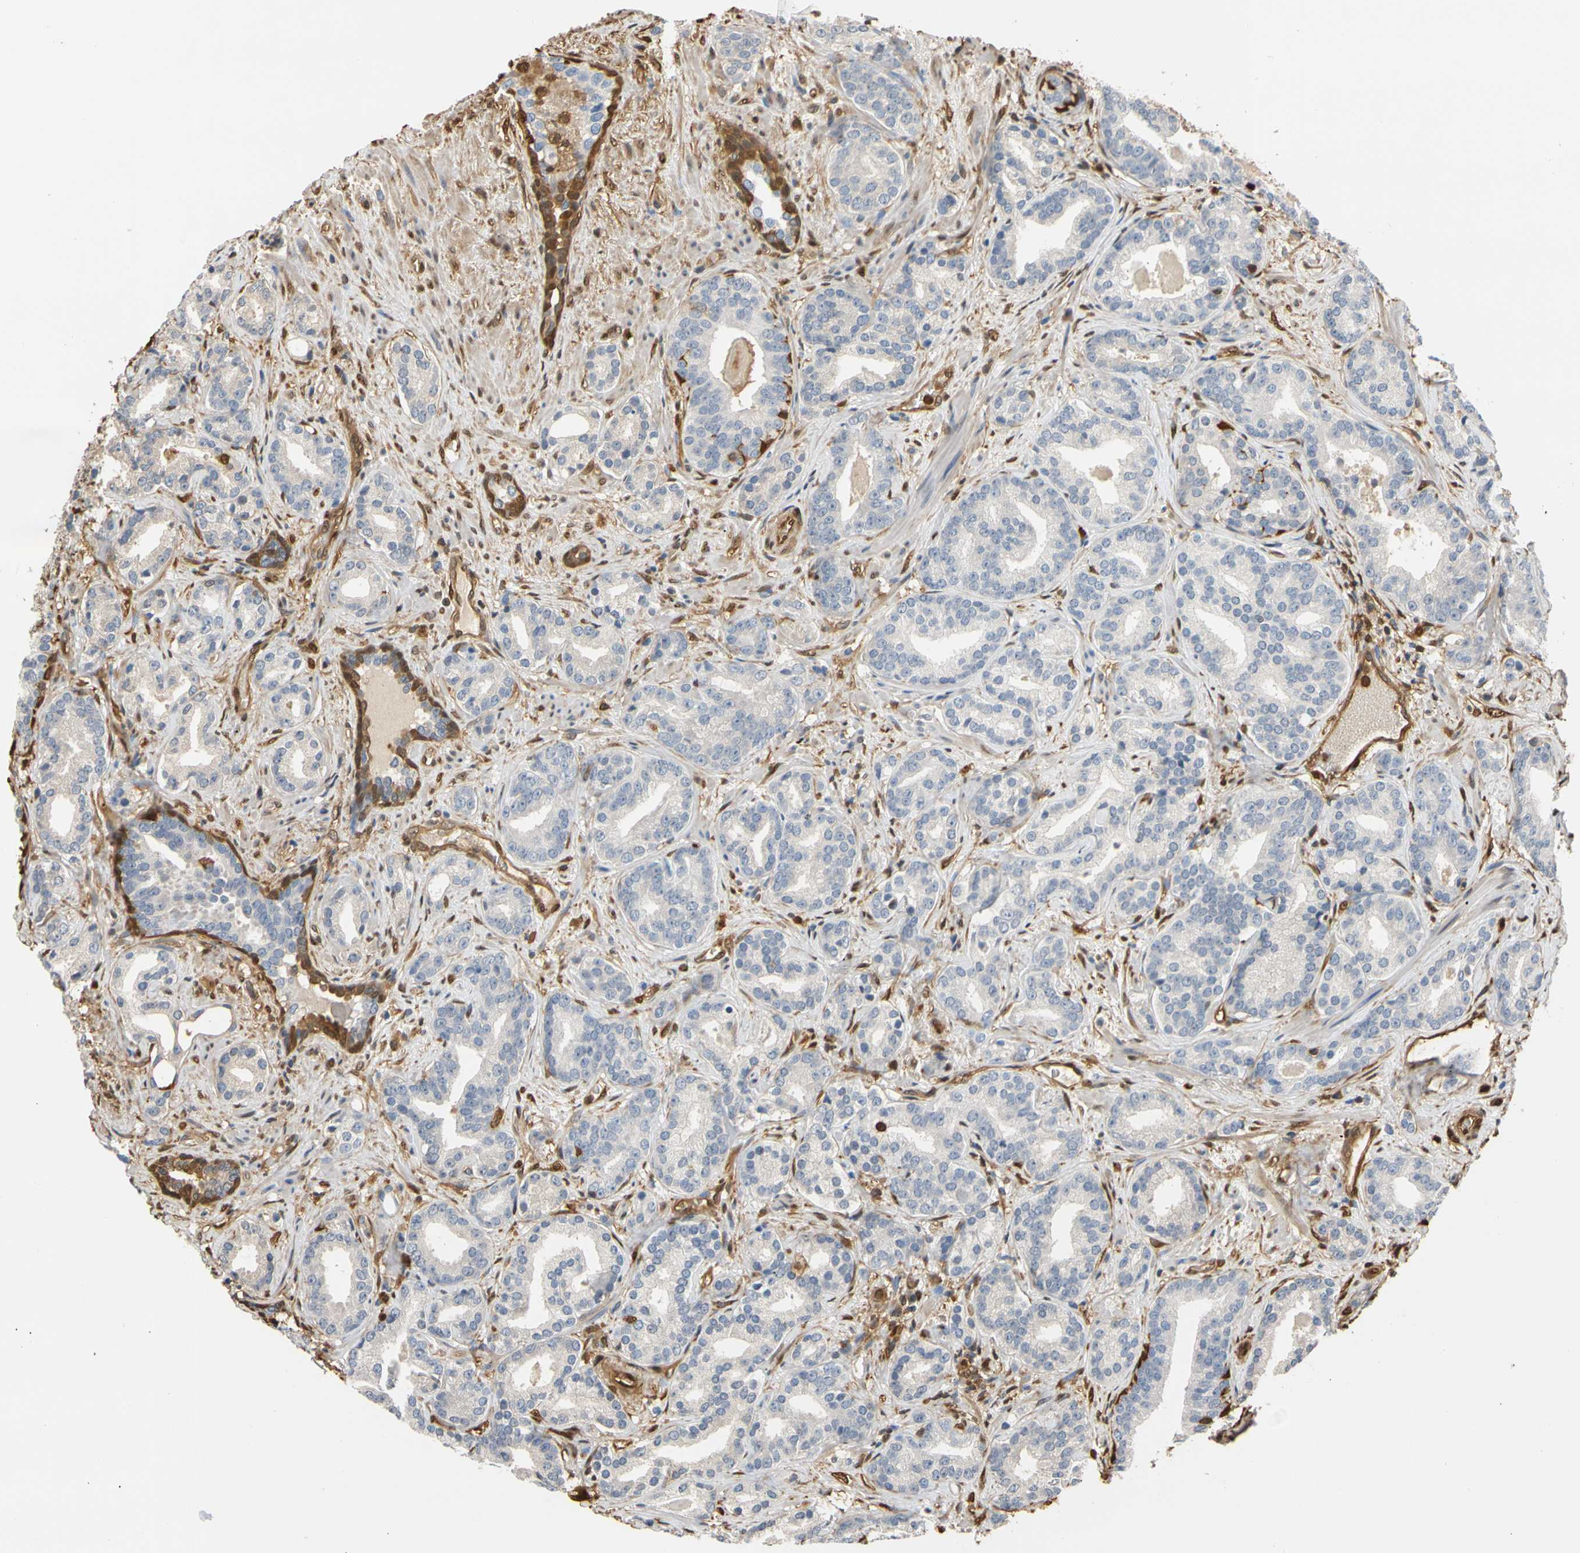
{"staining": {"intensity": "negative", "quantity": "none", "location": "none"}, "tissue": "prostate cancer", "cell_type": "Tumor cells", "image_type": "cancer", "snomed": [{"axis": "morphology", "description": "Adenocarcinoma, Low grade"}, {"axis": "topography", "description": "Prostate"}], "caption": "The micrograph demonstrates no significant expression in tumor cells of adenocarcinoma (low-grade) (prostate).", "gene": "S100A6", "patient": {"sex": "male", "age": 63}}